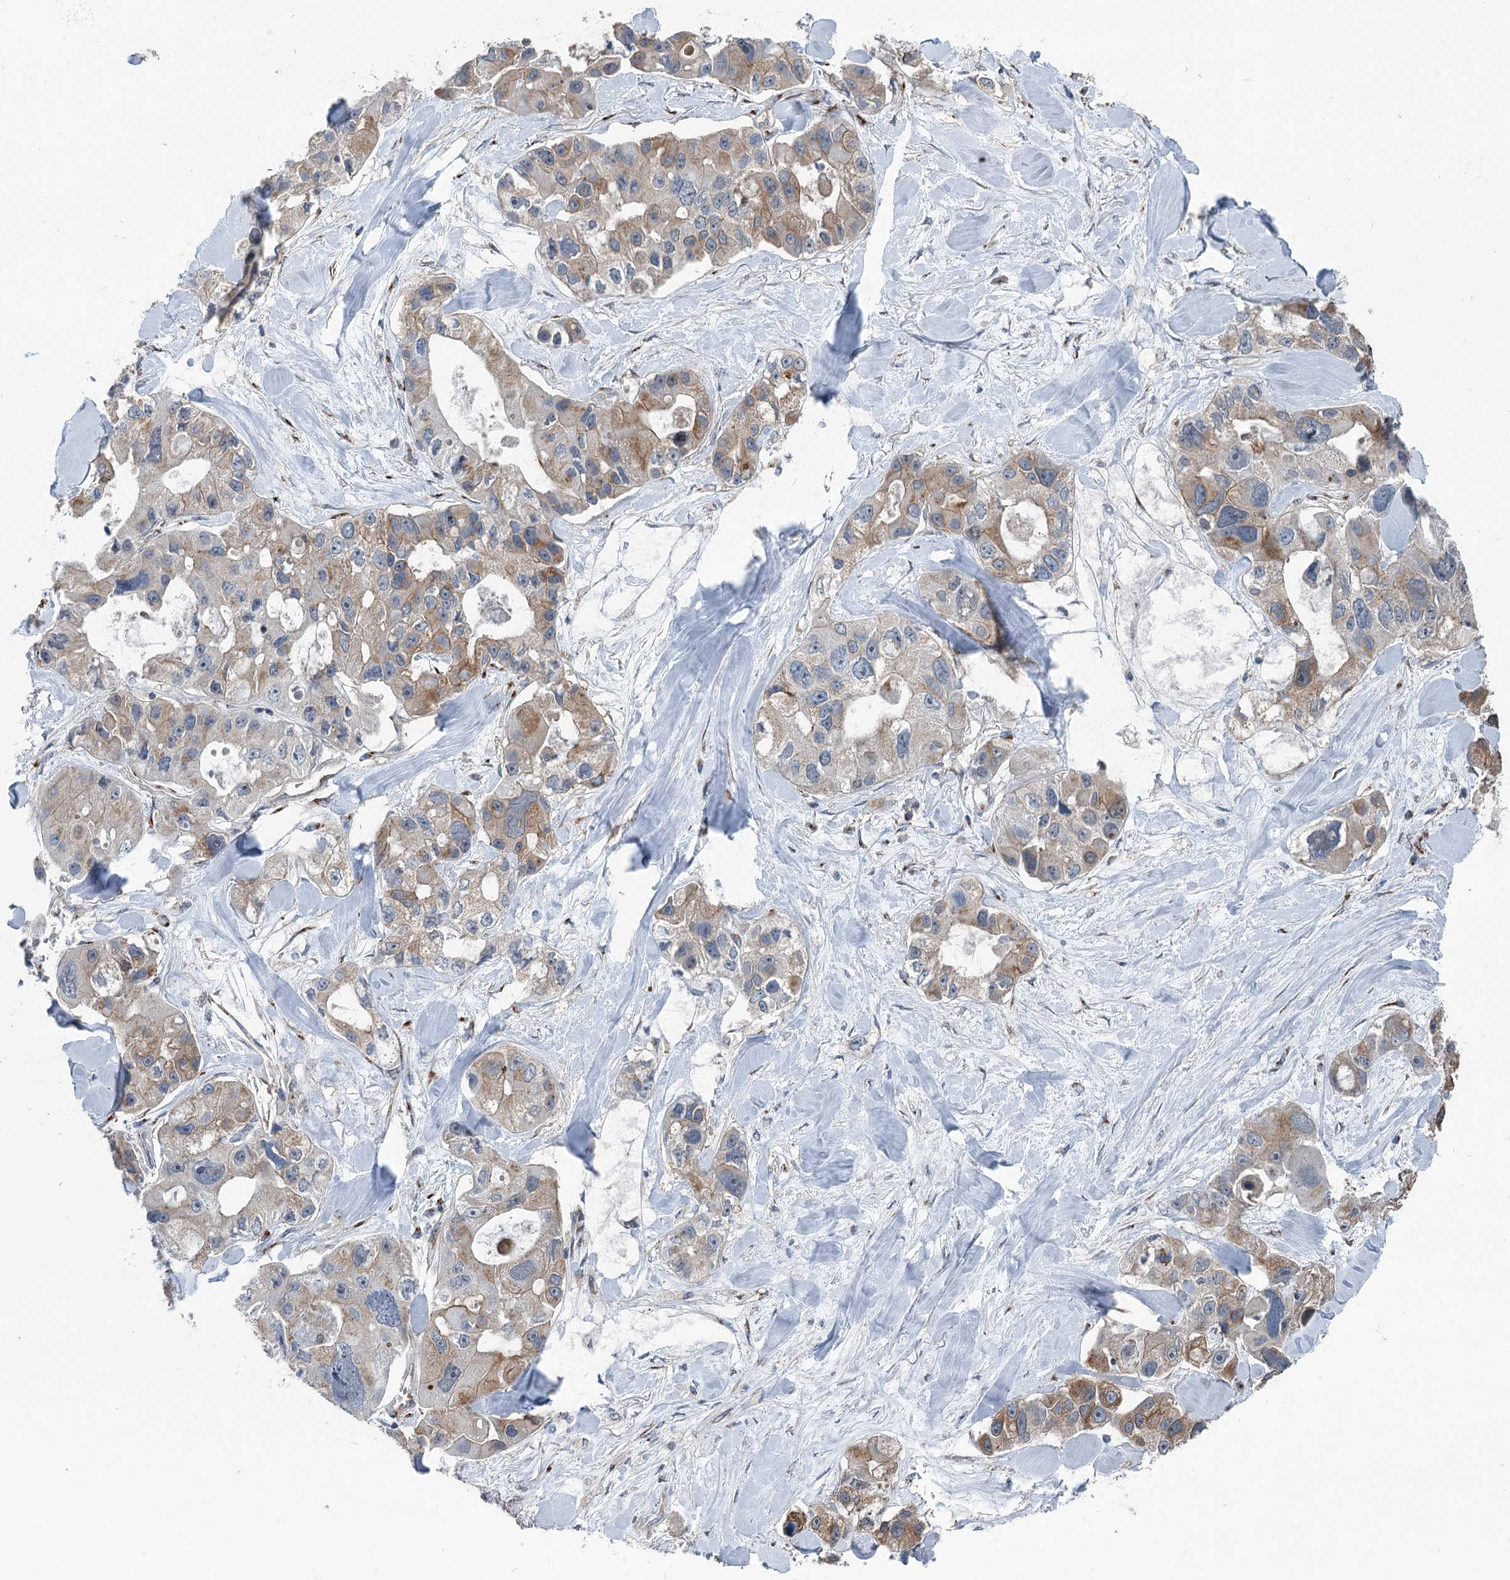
{"staining": {"intensity": "moderate", "quantity": "<25%", "location": "cytoplasmic/membranous"}, "tissue": "lung cancer", "cell_type": "Tumor cells", "image_type": "cancer", "snomed": [{"axis": "morphology", "description": "Adenocarcinoma, NOS"}, {"axis": "topography", "description": "Lung"}], "caption": "A brown stain shows moderate cytoplasmic/membranous positivity of a protein in lung adenocarcinoma tumor cells.", "gene": "ITIH5", "patient": {"sex": "female", "age": 54}}